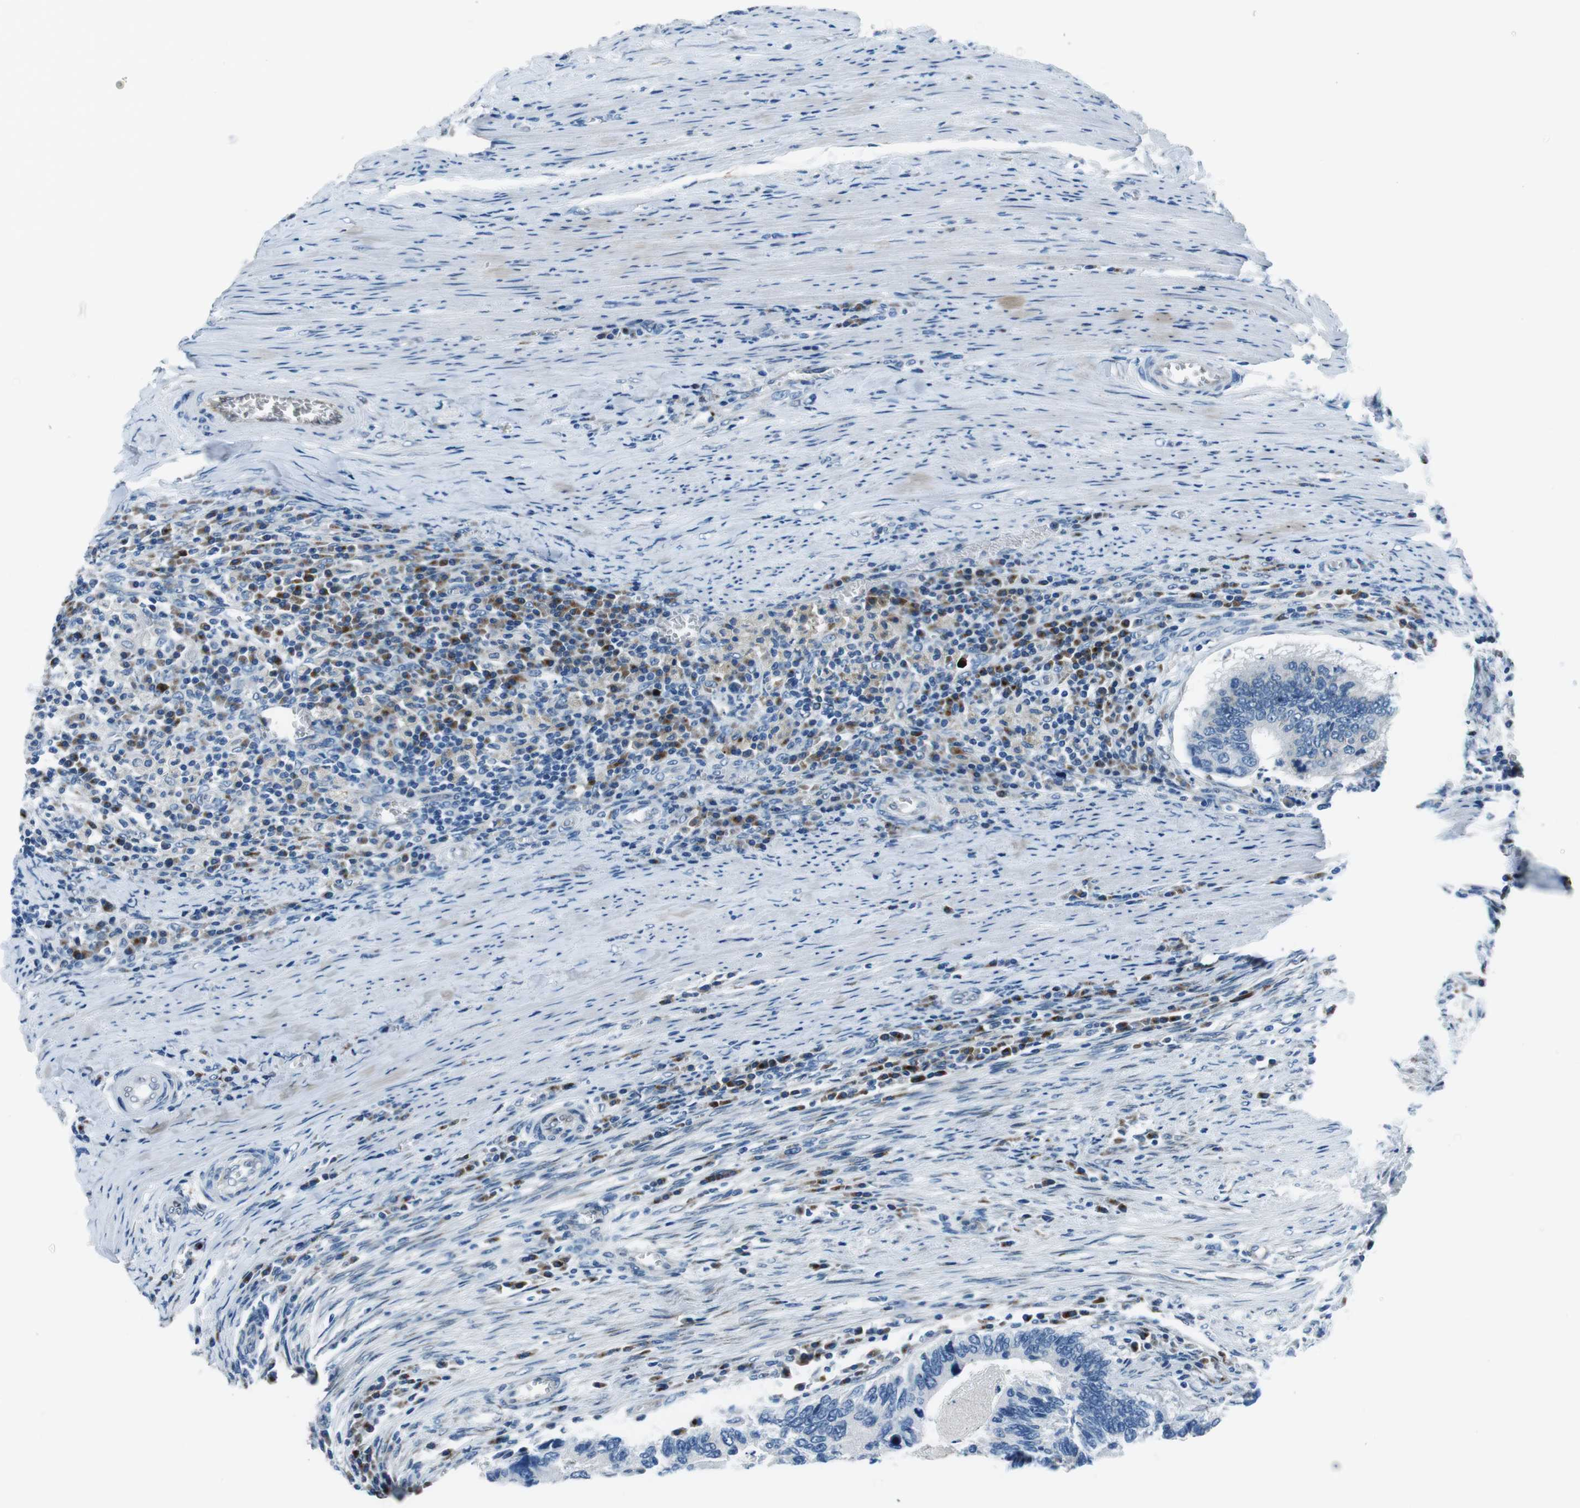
{"staining": {"intensity": "negative", "quantity": "none", "location": "none"}, "tissue": "colorectal cancer", "cell_type": "Tumor cells", "image_type": "cancer", "snomed": [{"axis": "morphology", "description": "Adenocarcinoma, NOS"}, {"axis": "topography", "description": "Colon"}], "caption": "Protein analysis of colorectal cancer (adenocarcinoma) shows no significant positivity in tumor cells. Brightfield microscopy of IHC stained with DAB (3,3'-diaminobenzidine) (brown) and hematoxylin (blue), captured at high magnification.", "gene": "NUCB2", "patient": {"sex": "male", "age": 72}}